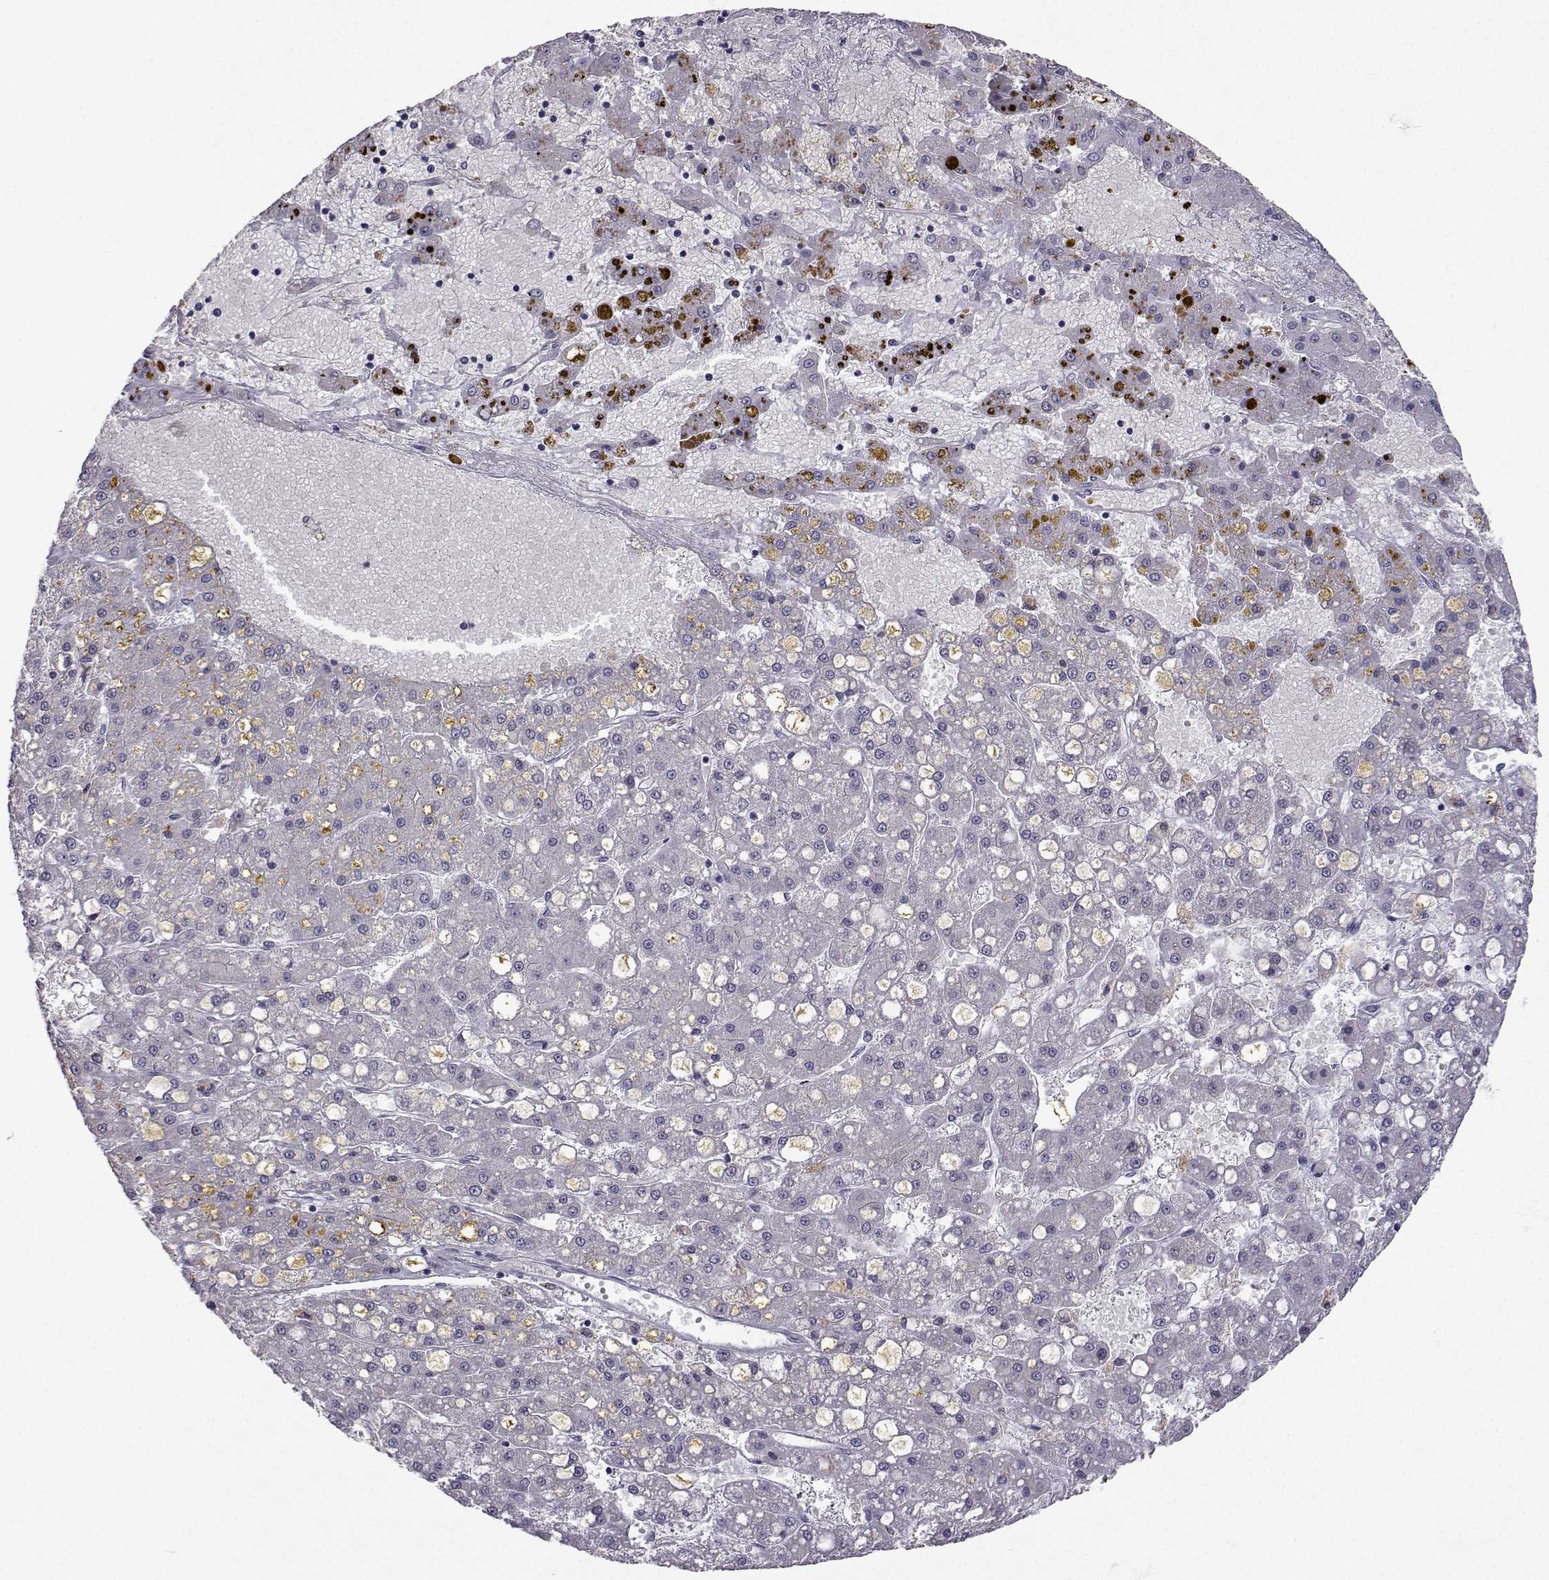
{"staining": {"intensity": "negative", "quantity": "none", "location": "none"}, "tissue": "liver cancer", "cell_type": "Tumor cells", "image_type": "cancer", "snomed": [{"axis": "morphology", "description": "Carcinoma, Hepatocellular, NOS"}, {"axis": "topography", "description": "Liver"}], "caption": "Immunohistochemistry micrograph of human liver cancer stained for a protein (brown), which exhibits no staining in tumor cells.", "gene": "SLC6A3", "patient": {"sex": "male", "age": 67}}